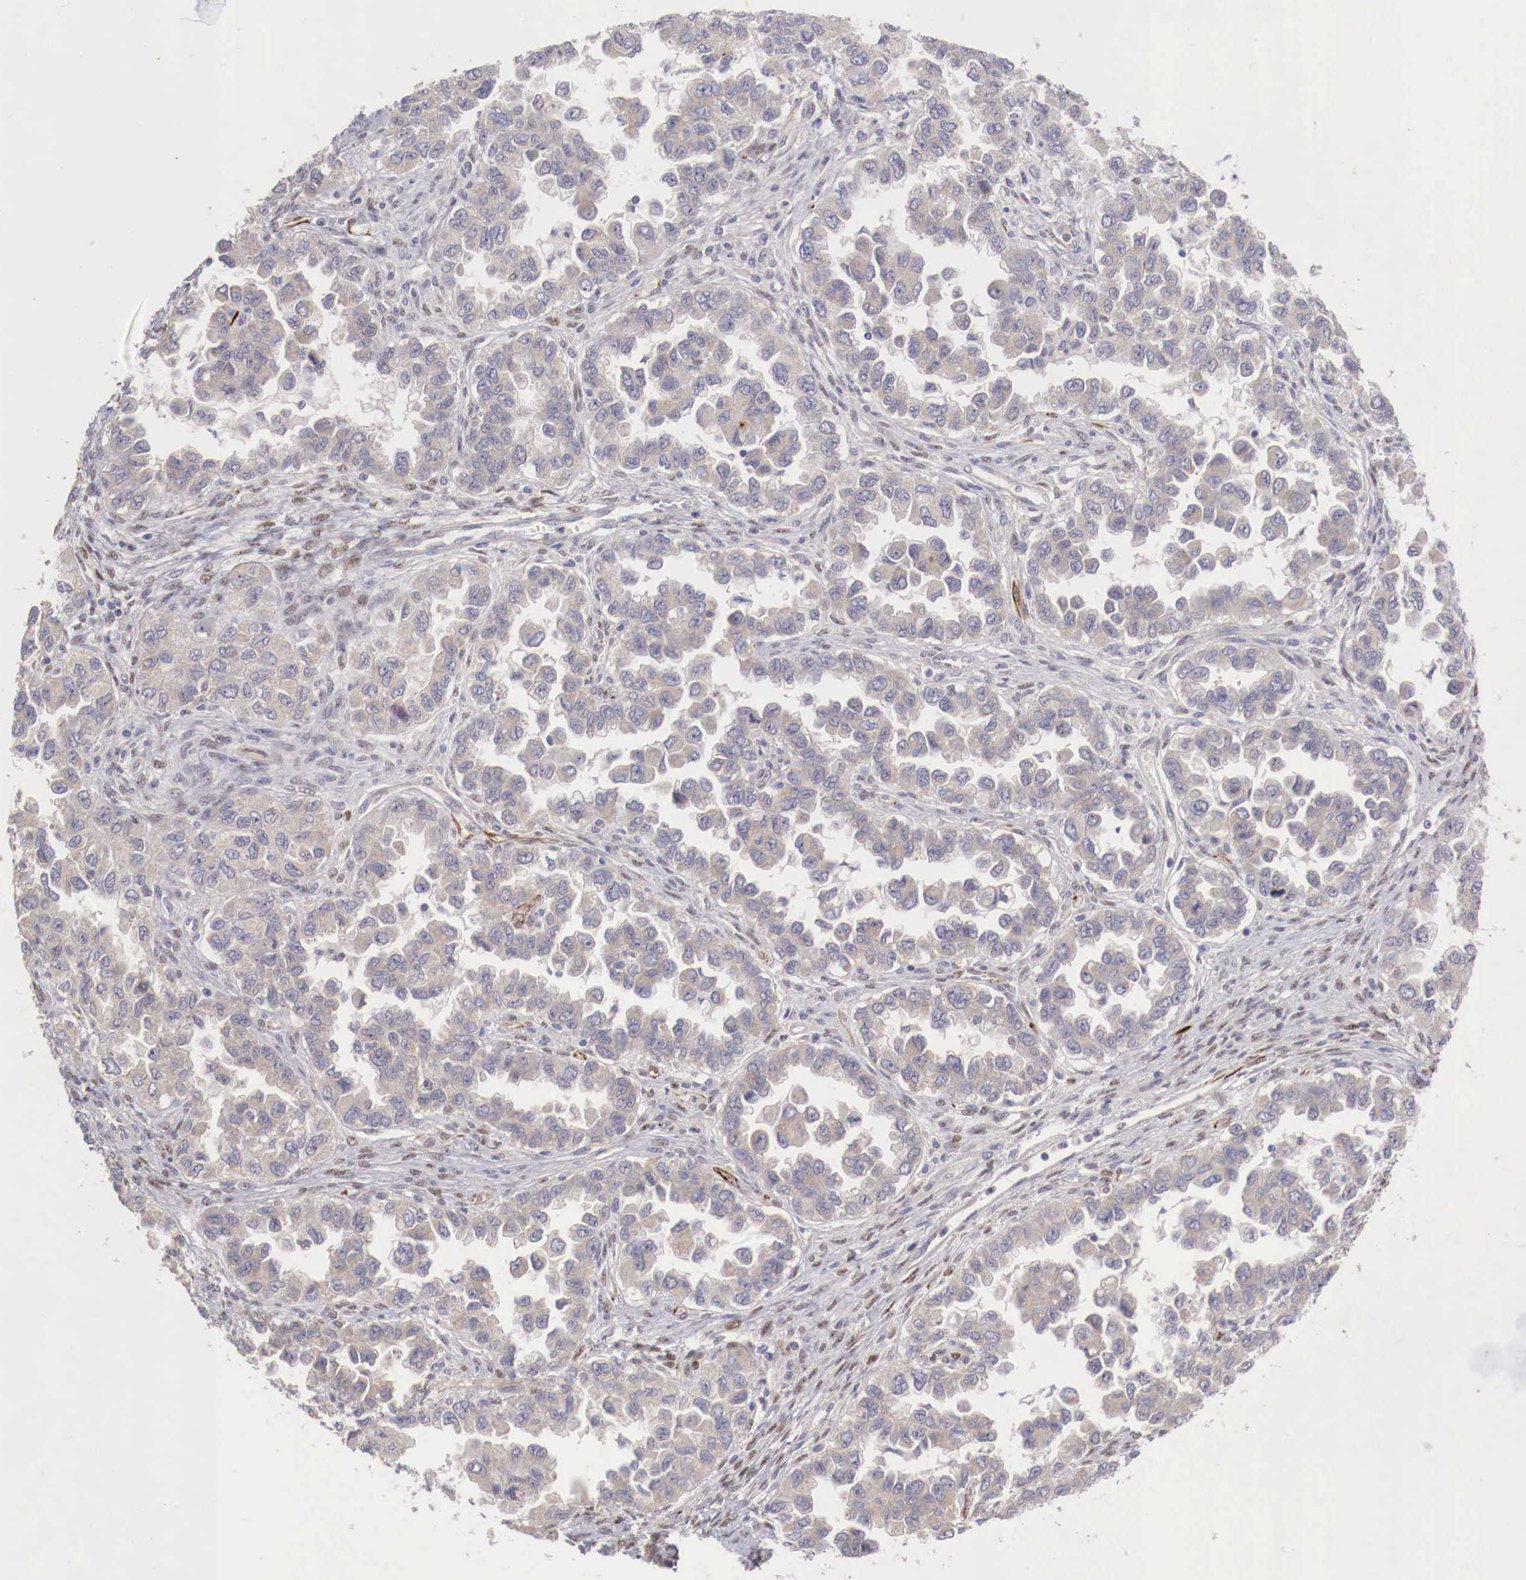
{"staining": {"intensity": "negative", "quantity": "none", "location": "none"}, "tissue": "ovarian cancer", "cell_type": "Tumor cells", "image_type": "cancer", "snomed": [{"axis": "morphology", "description": "Cystadenocarcinoma, serous, NOS"}, {"axis": "topography", "description": "Ovary"}], "caption": "A micrograph of ovarian cancer stained for a protein shows no brown staining in tumor cells. The staining is performed using DAB (3,3'-diaminobenzidine) brown chromogen with nuclei counter-stained in using hematoxylin.", "gene": "WT1", "patient": {"sex": "female", "age": 84}}